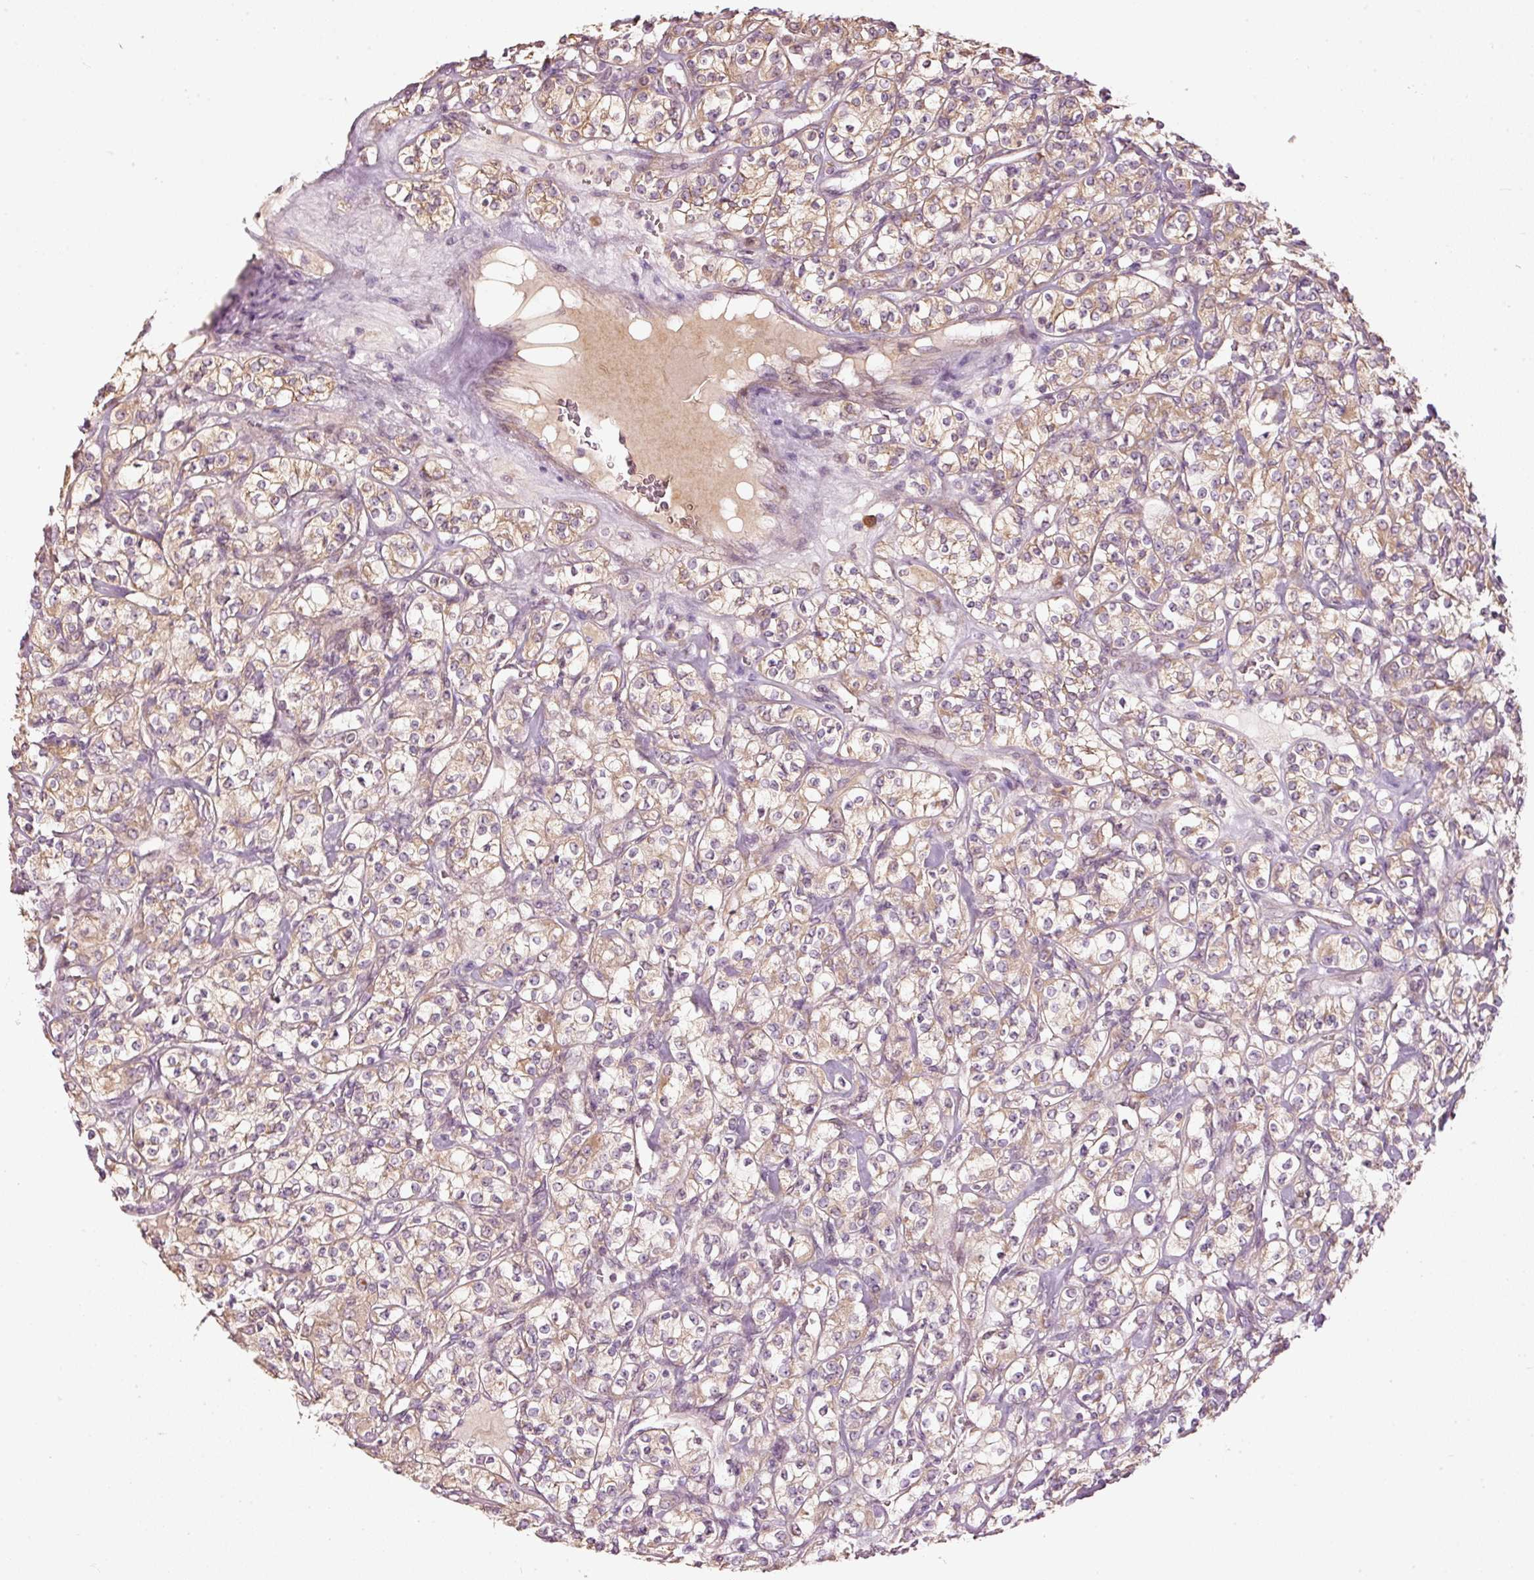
{"staining": {"intensity": "weak", "quantity": "25%-75%", "location": "cytoplasmic/membranous"}, "tissue": "renal cancer", "cell_type": "Tumor cells", "image_type": "cancer", "snomed": [{"axis": "morphology", "description": "Adenocarcinoma, NOS"}, {"axis": "topography", "description": "Kidney"}], "caption": "Immunohistochemical staining of renal adenocarcinoma displays weak cytoplasmic/membranous protein expression in approximately 25%-75% of tumor cells.", "gene": "MAP10", "patient": {"sex": "male", "age": 77}}